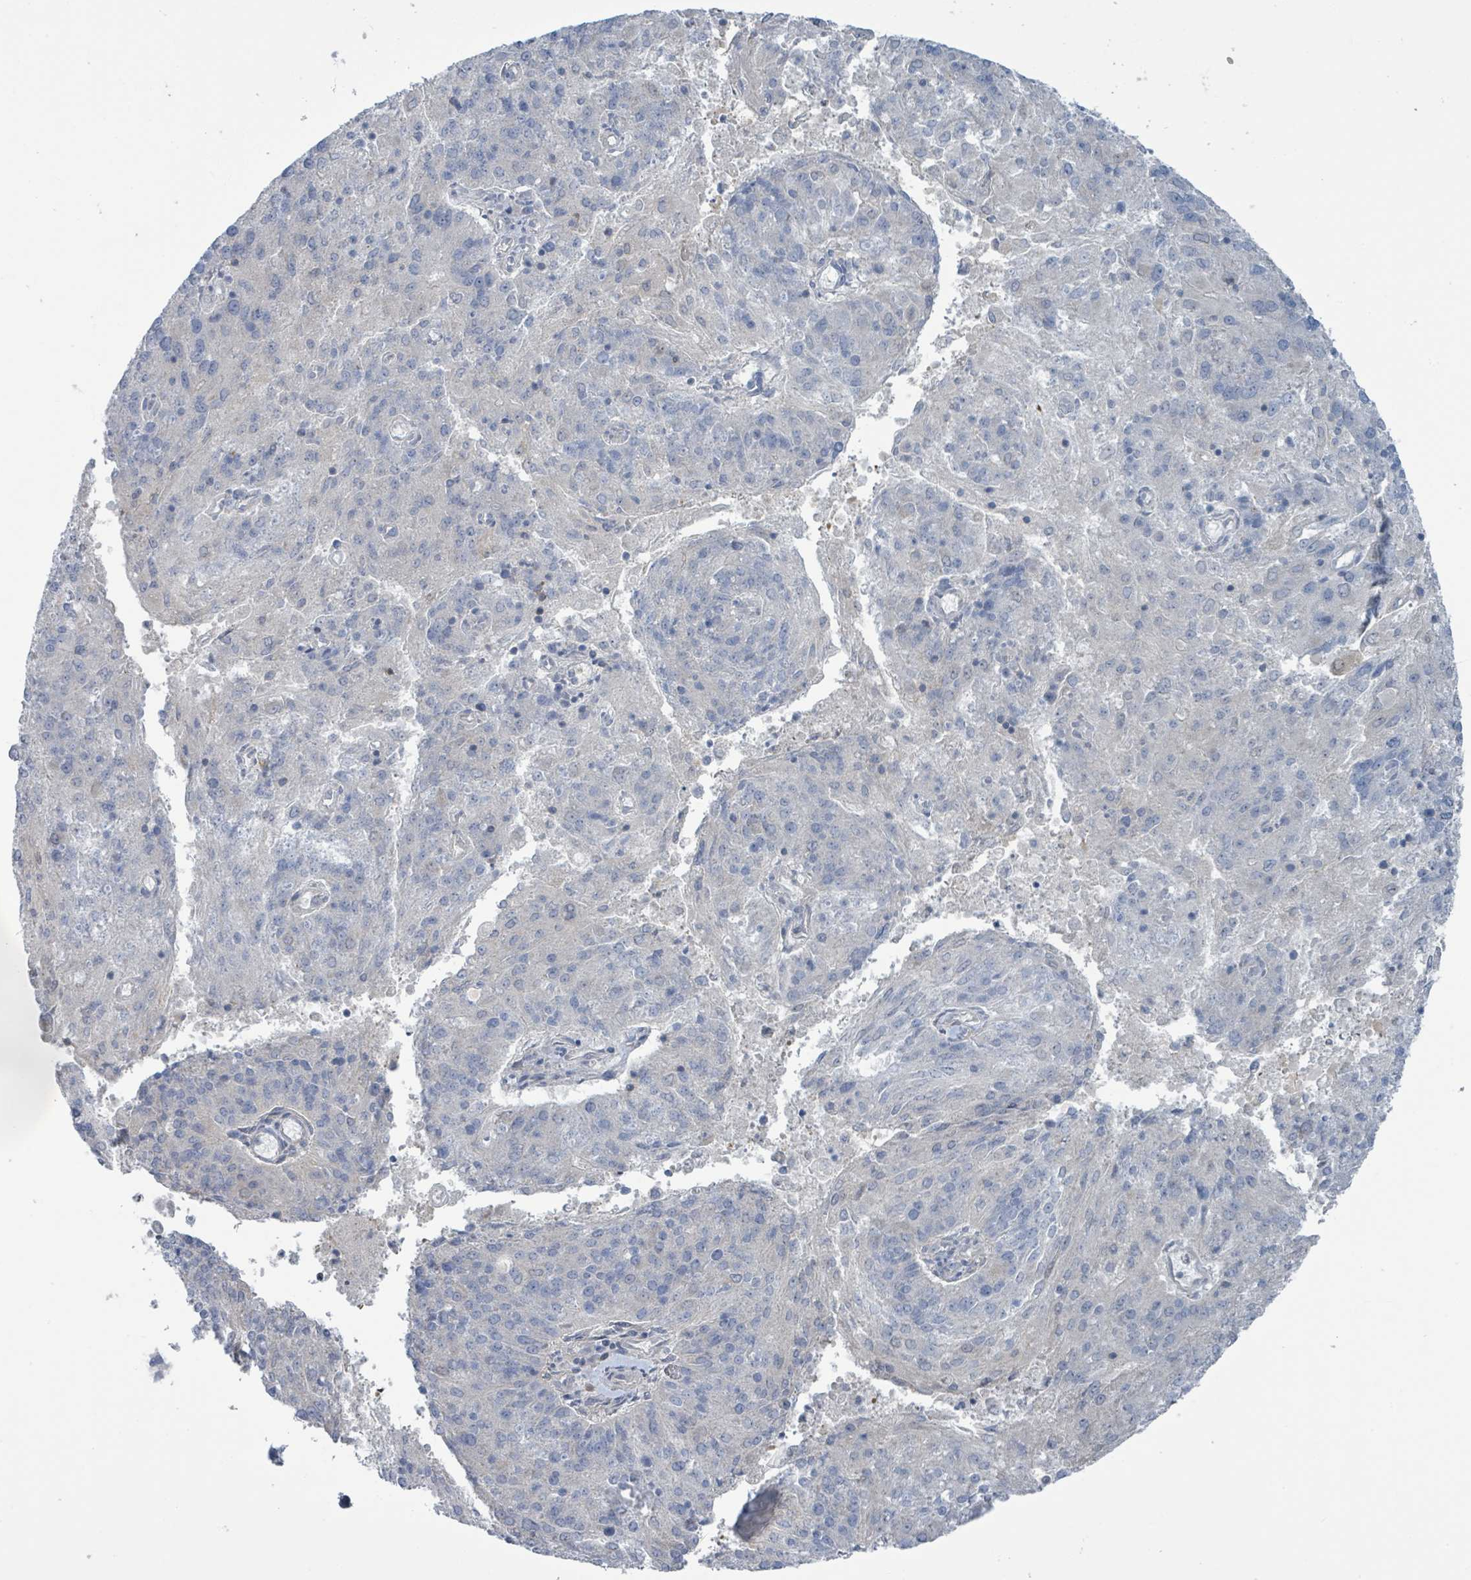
{"staining": {"intensity": "negative", "quantity": "none", "location": "none"}, "tissue": "endometrial cancer", "cell_type": "Tumor cells", "image_type": "cancer", "snomed": [{"axis": "morphology", "description": "Adenocarcinoma, NOS"}, {"axis": "topography", "description": "Endometrium"}], "caption": "IHC histopathology image of neoplastic tissue: endometrial cancer (adenocarcinoma) stained with DAB (3,3'-diaminobenzidine) shows no significant protein staining in tumor cells. The staining is performed using DAB brown chromogen with nuclei counter-stained in using hematoxylin.", "gene": "DGKZ", "patient": {"sex": "female", "age": 82}}